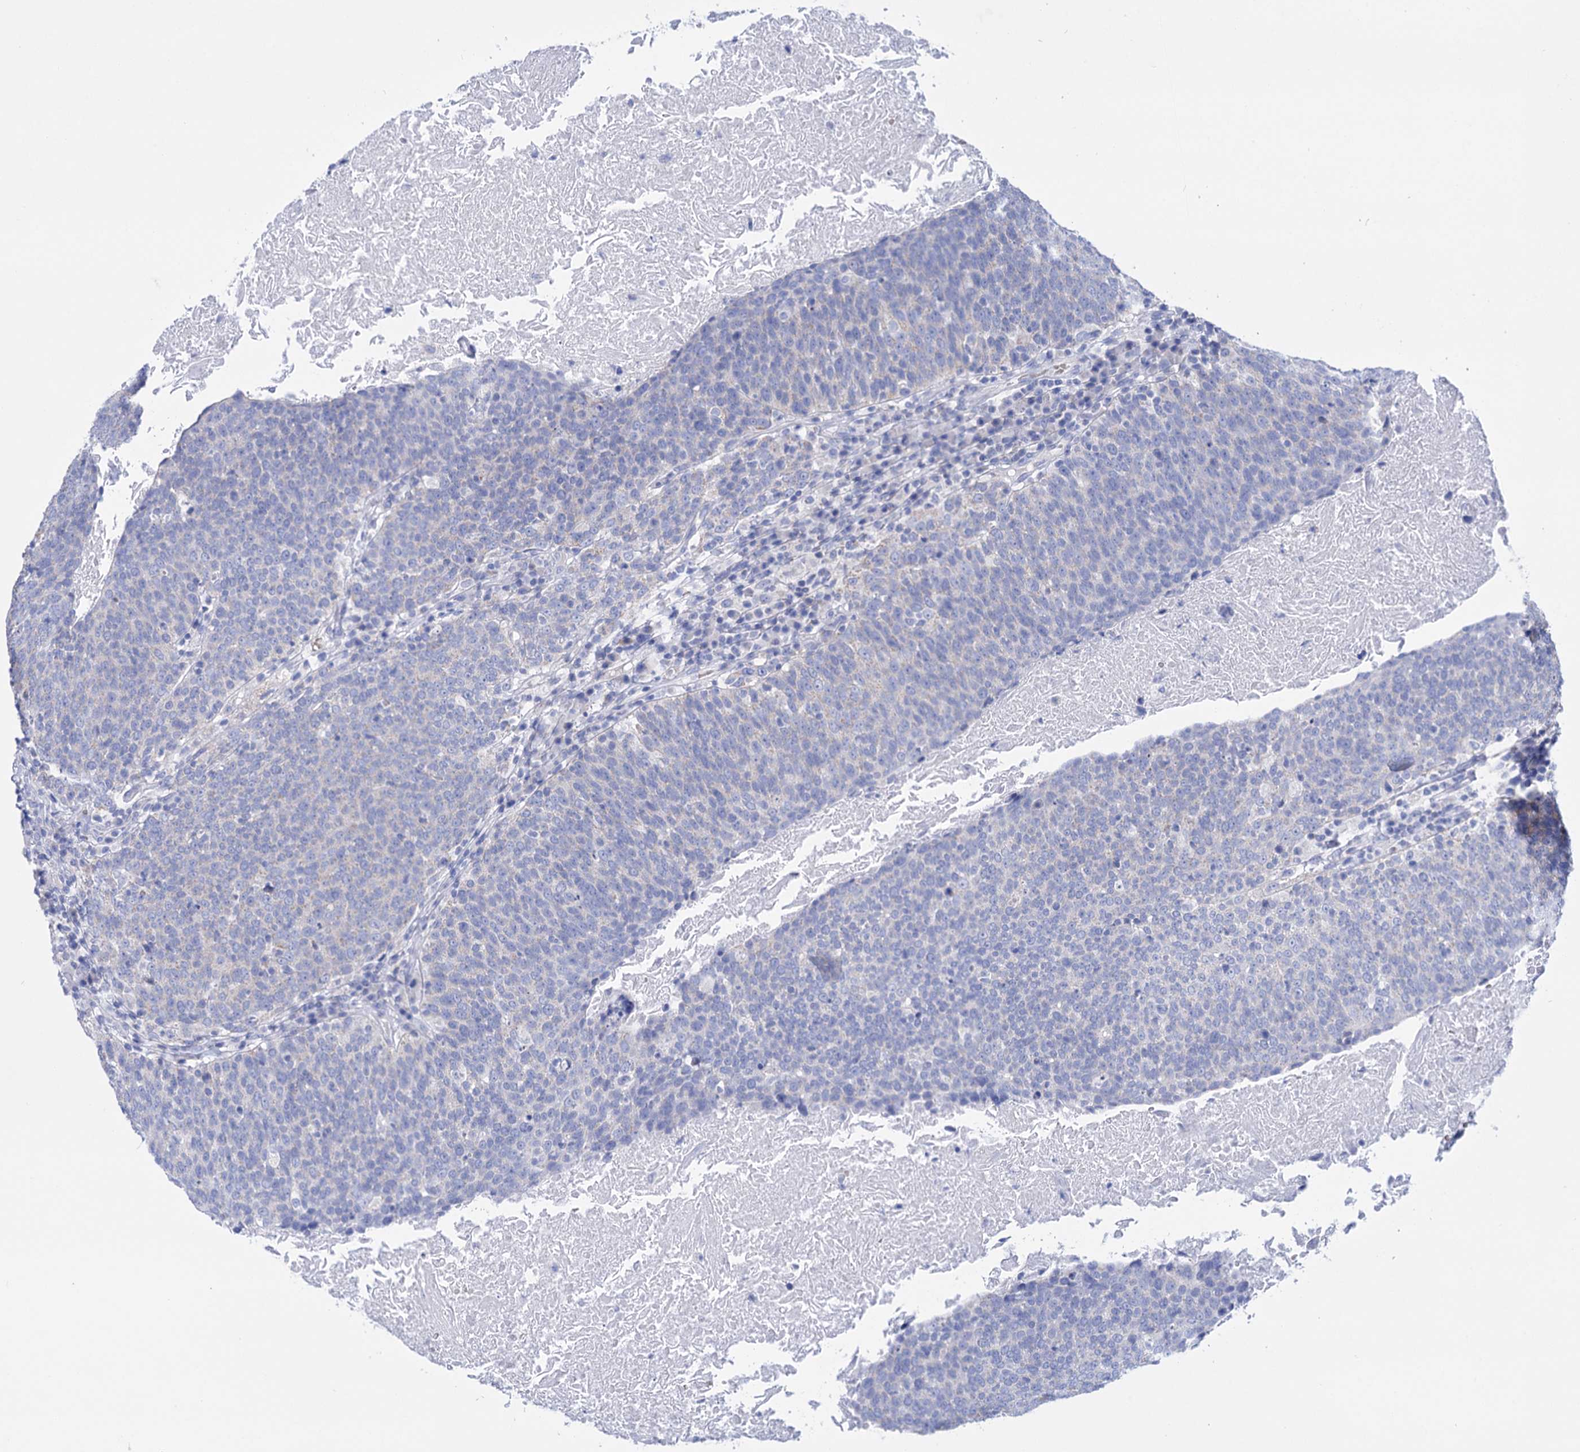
{"staining": {"intensity": "negative", "quantity": "none", "location": "none"}, "tissue": "head and neck cancer", "cell_type": "Tumor cells", "image_type": "cancer", "snomed": [{"axis": "morphology", "description": "Squamous cell carcinoma, NOS"}, {"axis": "morphology", "description": "Squamous cell carcinoma, metastatic, NOS"}, {"axis": "topography", "description": "Lymph node"}, {"axis": "topography", "description": "Head-Neck"}], "caption": "Head and neck cancer (metastatic squamous cell carcinoma) stained for a protein using IHC exhibits no expression tumor cells.", "gene": "YARS2", "patient": {"sex": "male", "age": 62}}